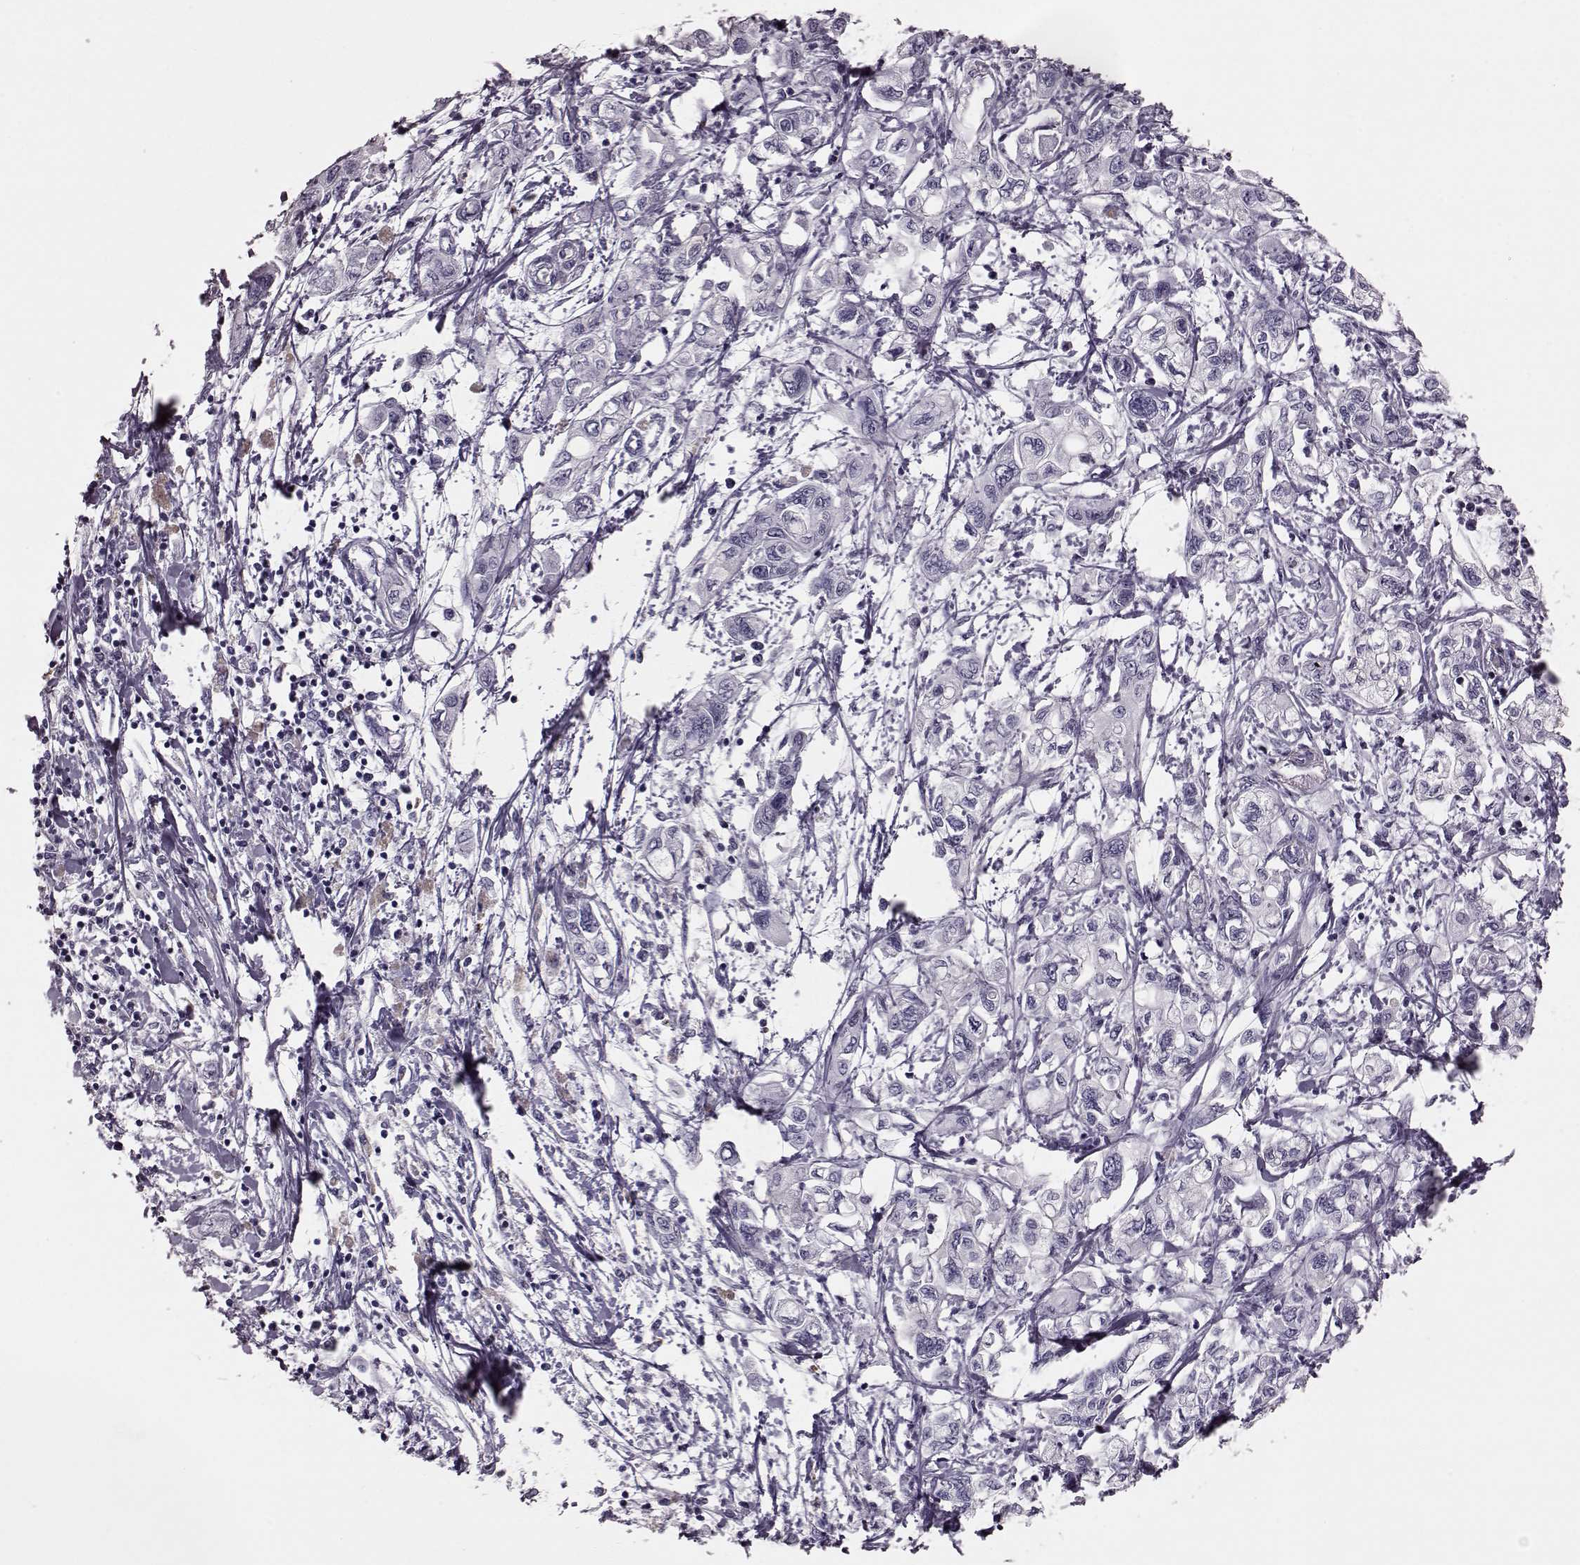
{"staining": {"intensity": "negative", "quantity": "none", "location": "none"}, "tissue": "pancreatic cancer", "cell_type": "Tumor cells", "image_type": "cancer", "snomed": [{"axis": "morphology", "description": "Adenocarcinoma, NOS"}, {"axis": "topography", "description": "Pancreas"}], "caption": "Tumor cells show no significant expression in pancreatic cancer.", "gene": "SNTG1", "patient": {"sex": "male", "age": 54}}